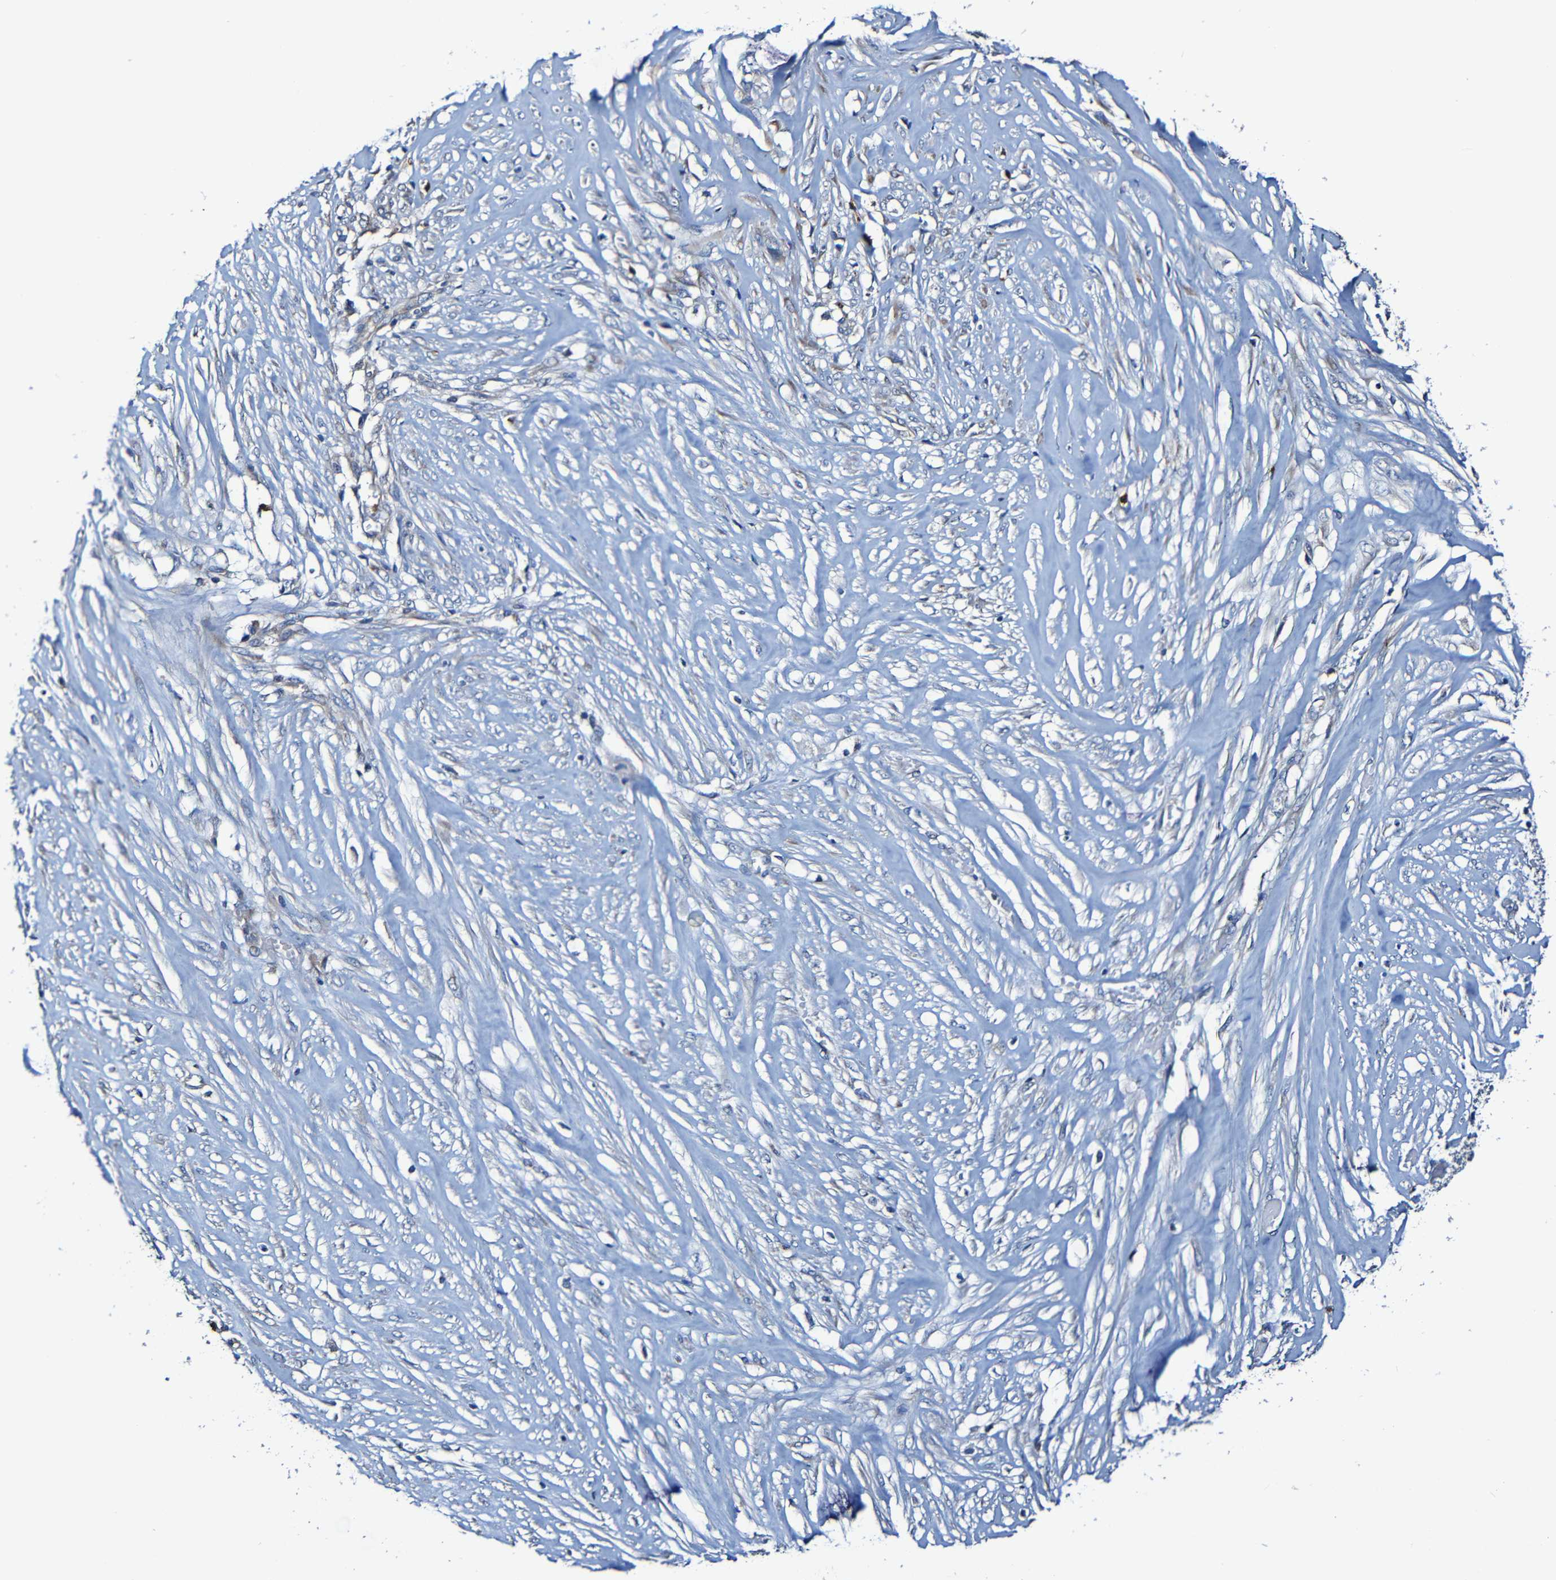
{"staining": {"intensity": "weak", "quantity": "<25%", "location": "cytoplasmic/membranous"}, "tissue": "ovarian cancer", "cell_type": "Tumor cells", "image_type": "cancer", "snomed": [{"axis": "morphology", "description": "Cystadenocarcinoma, mucinous, NOS"}, {"axis": "topography", "description": "Ovary"}], "caption": "High magnification brightfield microscopy of ovarian cancer stained with DAB (3,3'-diaminobenzidine) (brown) and counterstained with hematoxylin (blue): tumor cells show no significant expression.", "gene": "ADAM15", "patient": {"sex": "female", "age": 80}}